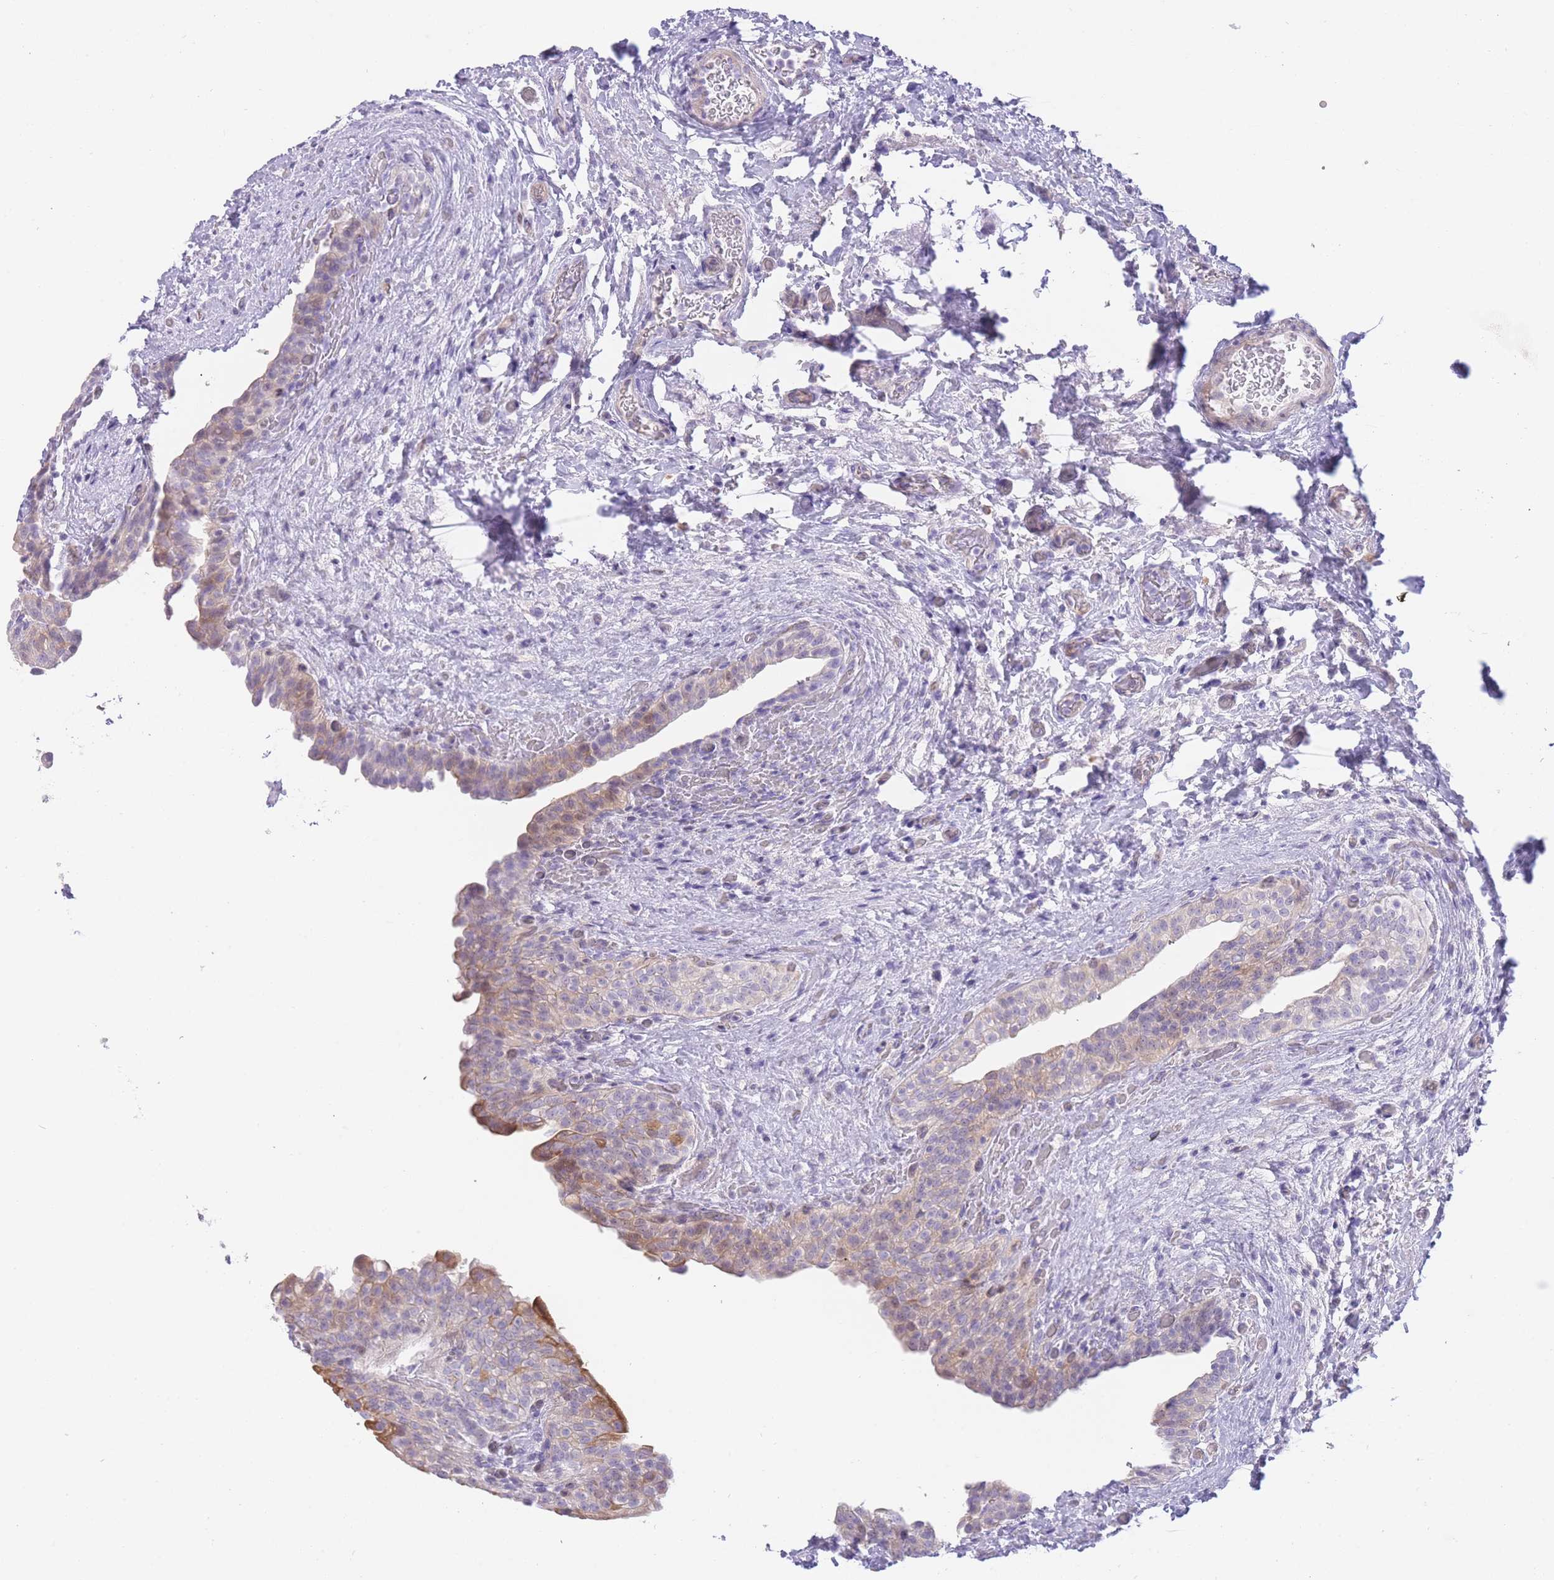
{"staining": {"intensity": "negative", "quantity": "none", "location": "none"}, "tissue": "urinary bladder", "cell_type": "Urothelial cells", "image_type": "normal", "snomed": [{"axis": "morphology", "description": "Normal tissue, NOS"}, {"axis": "topography", "description": "Urinary bladder"}], "caption": "Urothelial cells are negative for protein expression in unremarkable human urinary bladder. (Brightfield microscopy of DAB immunohistochemistry (IHC) at high magnification).", "gene": "IMPG1", "patient": {"sex": "male", "age": 69}}